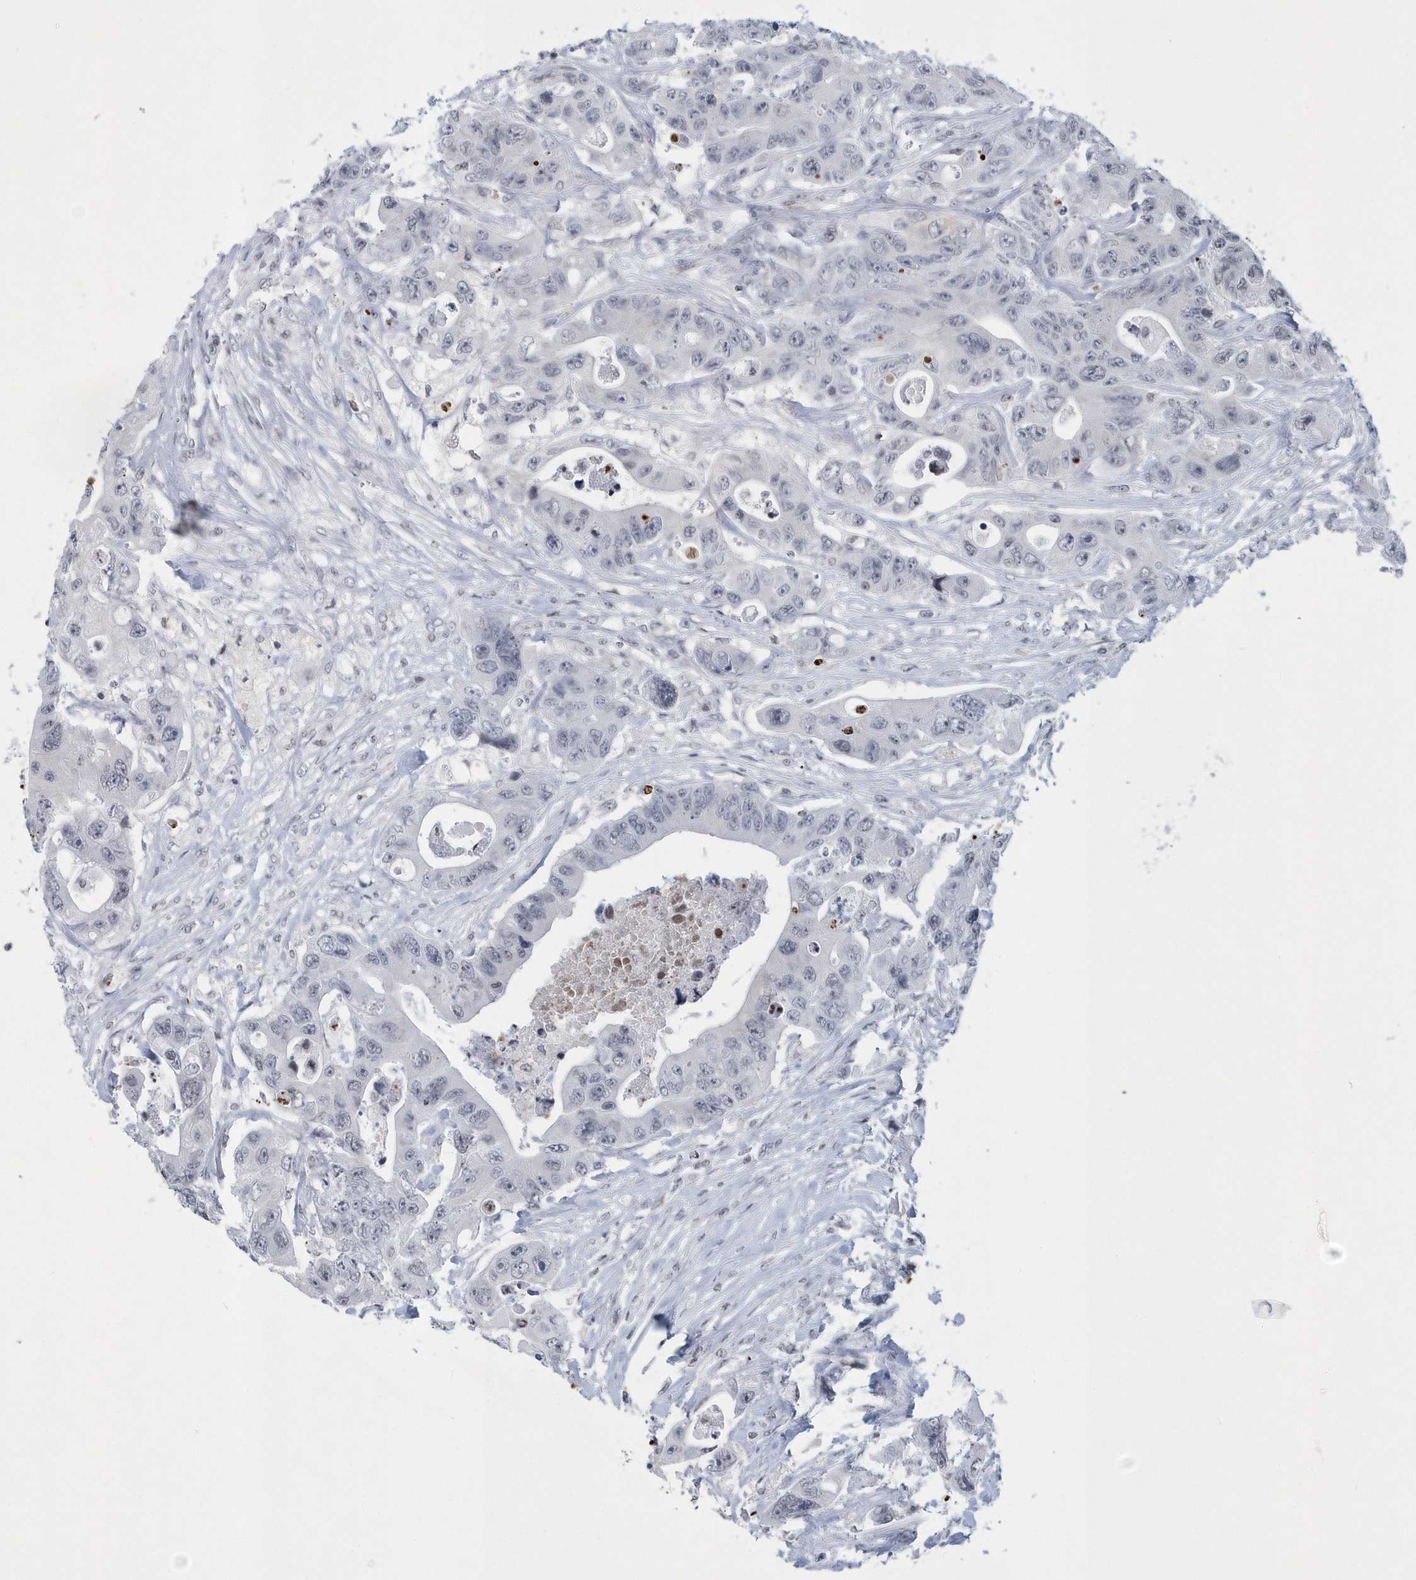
{"staining": {"intensity": "negative", "quantity": "none", "location": "none"}, "tissue": "colorectal cancer", "cell_type": "Tumor cells", "image_type": "cancer", "snomed": [{"axis": "morphology", "description": "Adenocarcinoma, NOS"}, {"axis": "topography", "description": "Colon"}], "caption": "An immunohistochemistry (IHC) micrograph of adenocarcinoma (colorectal) is shown. There is no staining in tumor cells of adenocarcinoma (colorectal). The staining was performed using DAB (3,3'-diaminobenzidine) to visualize the protein expression in brown, while the nuclei were stained in blue with hematoxylin (Magnification: 20x).", "gene": "VWA5B2", "patient": {"sex": "female", "age": 46}}